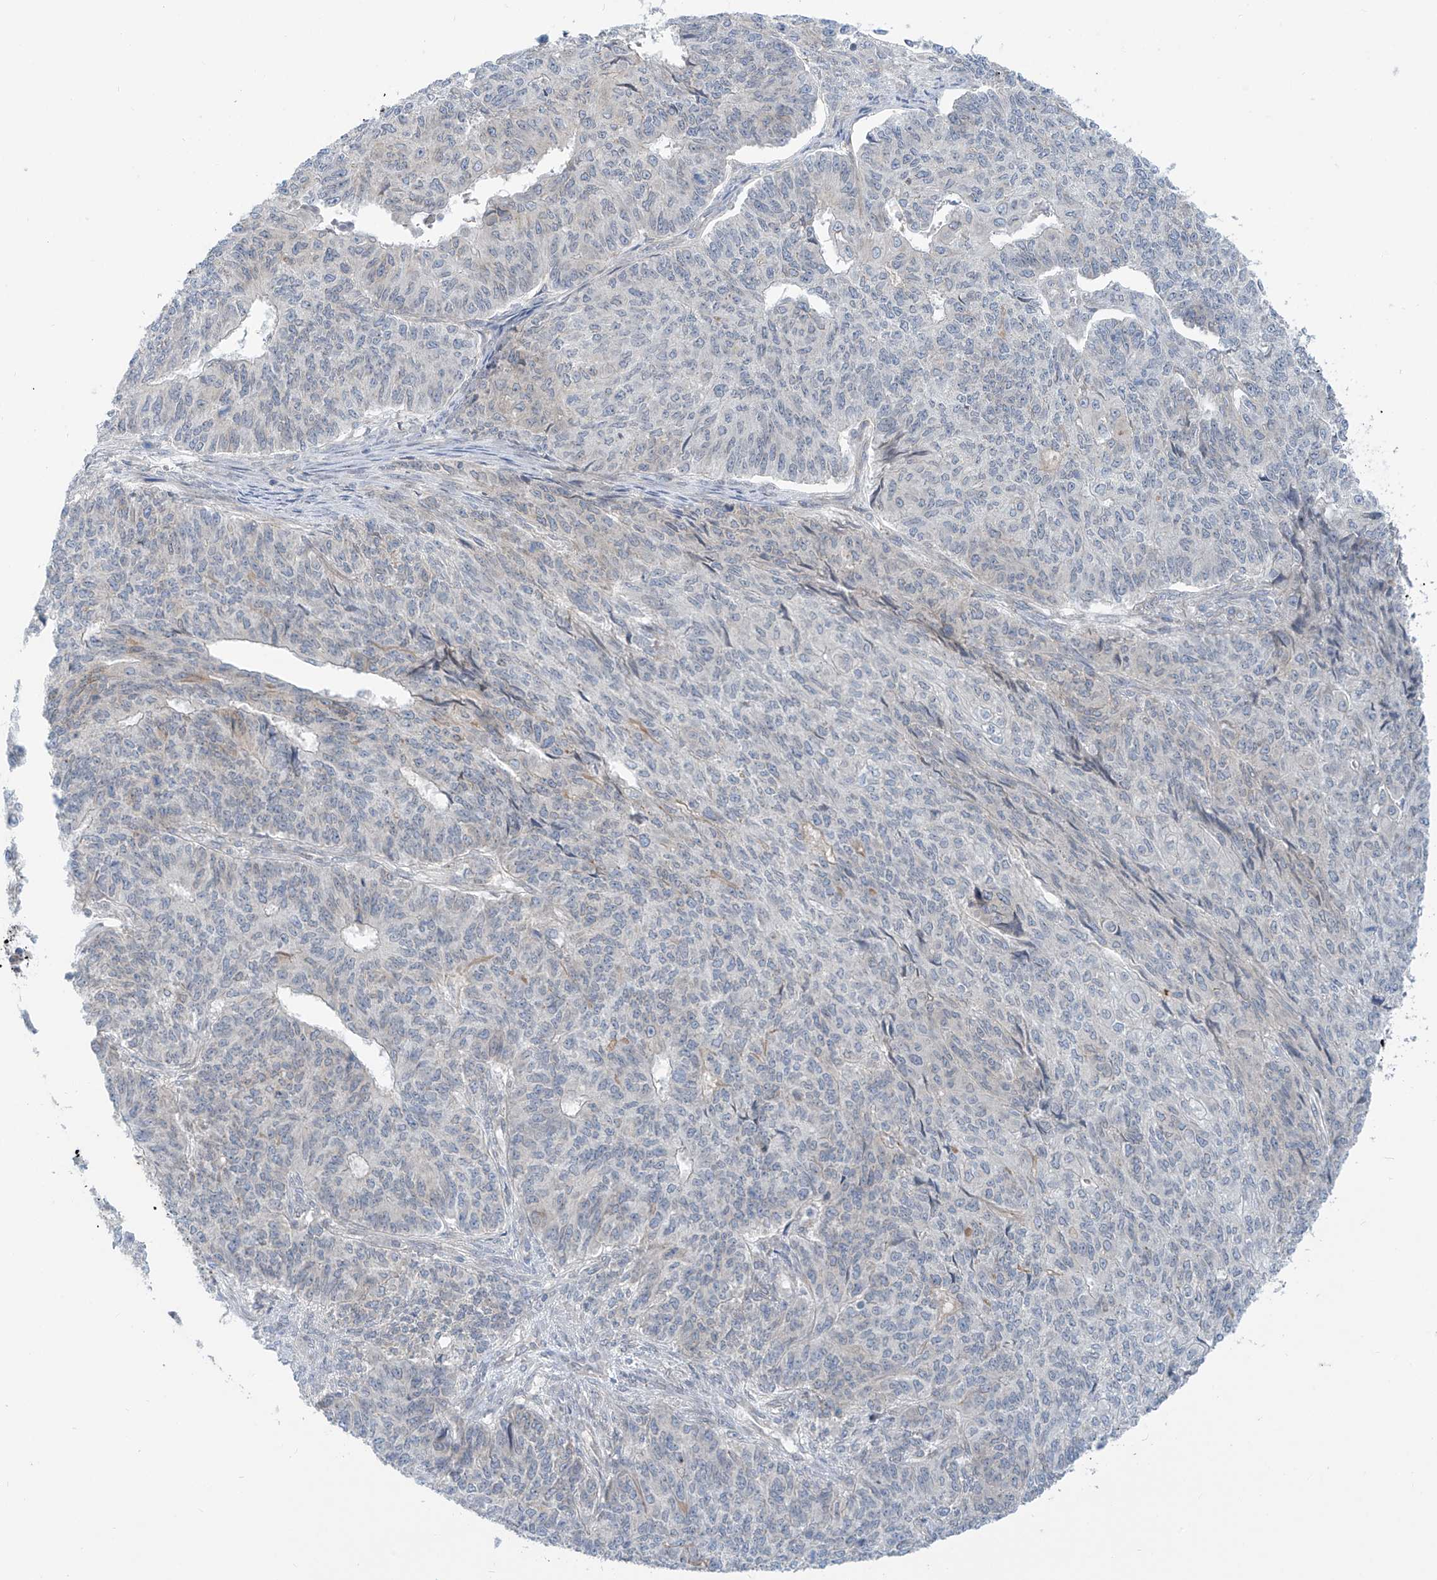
{"staining": {"intensity": "negative", "quantity": "none", "location": "none"}, "tissue": "endometrial cancer", "cell_type": "Tumor cells", "image_type": "cancer", "snomed": [{"axis": "morphology", "description": "Adenocarcinoma, NOS"}, {"axis": "topography", "description": "Endometrium"}], "caption": "This is an immunohistochemistry micrograph of adenocarcinoma (endometrial). There is no positivity in tumor cells.", "gene": "KRTAP25-1", "patient": {"sex": "female", "age": 32}}